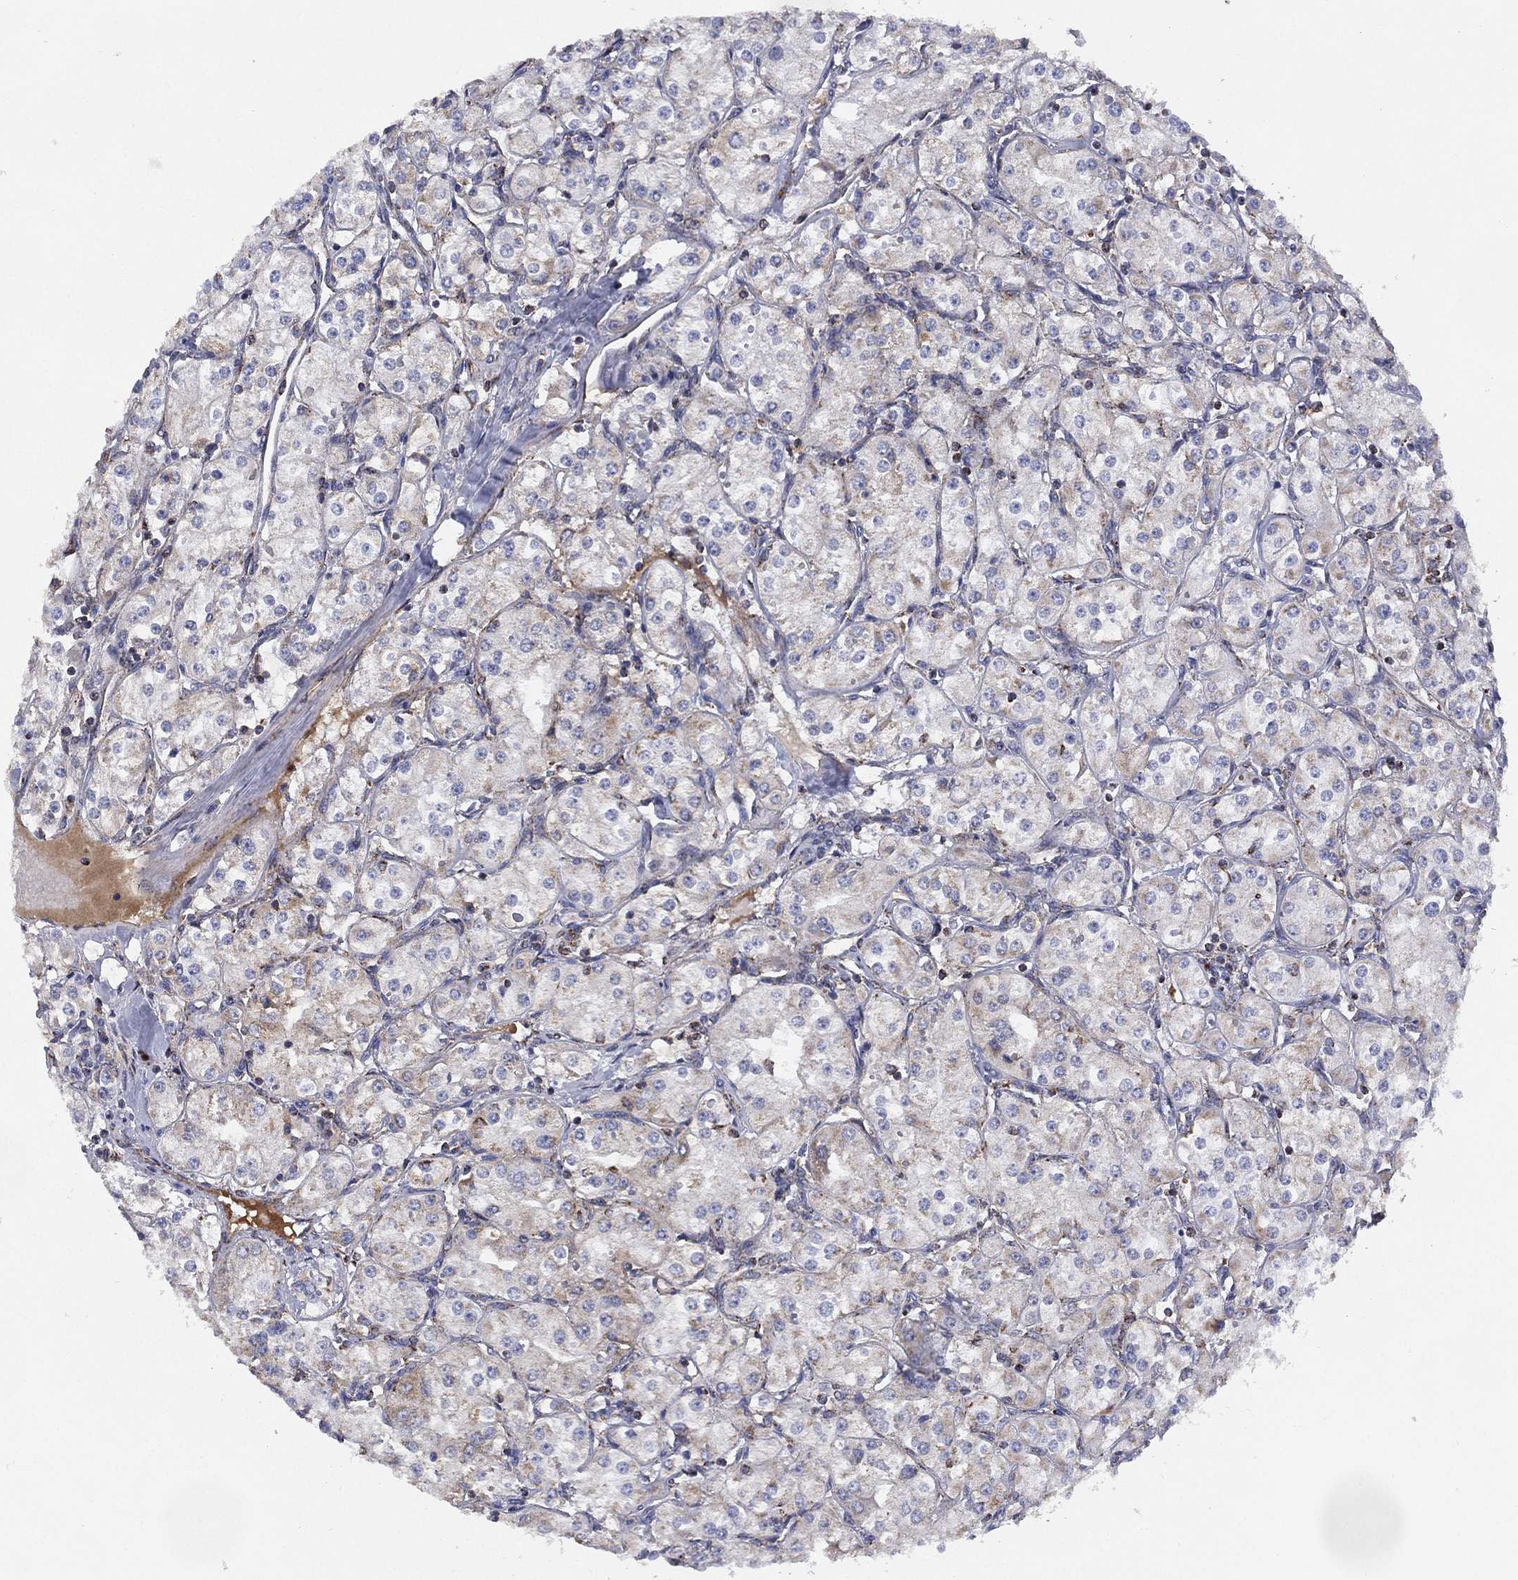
{"staining": {"intensity": "negative", "quantity": "none", "location": "none"}, "tissue": "renal cancer", "cell_type": "Tumor cells", "image_type": "cancer", "snomed": [{"axis": "morphology", "description": "Adenocarcinoma, NOS"}, {"axis": "topography", "description": "Kidney"}], "caption": "Immunohistochemistry photomicrograph of renal adenocarcinoma stained for a protein (brown), which reveals no positivity in tumor cells.", "gene": "PPP2R5A", "patient": {"sex": "male", "age": 77}}